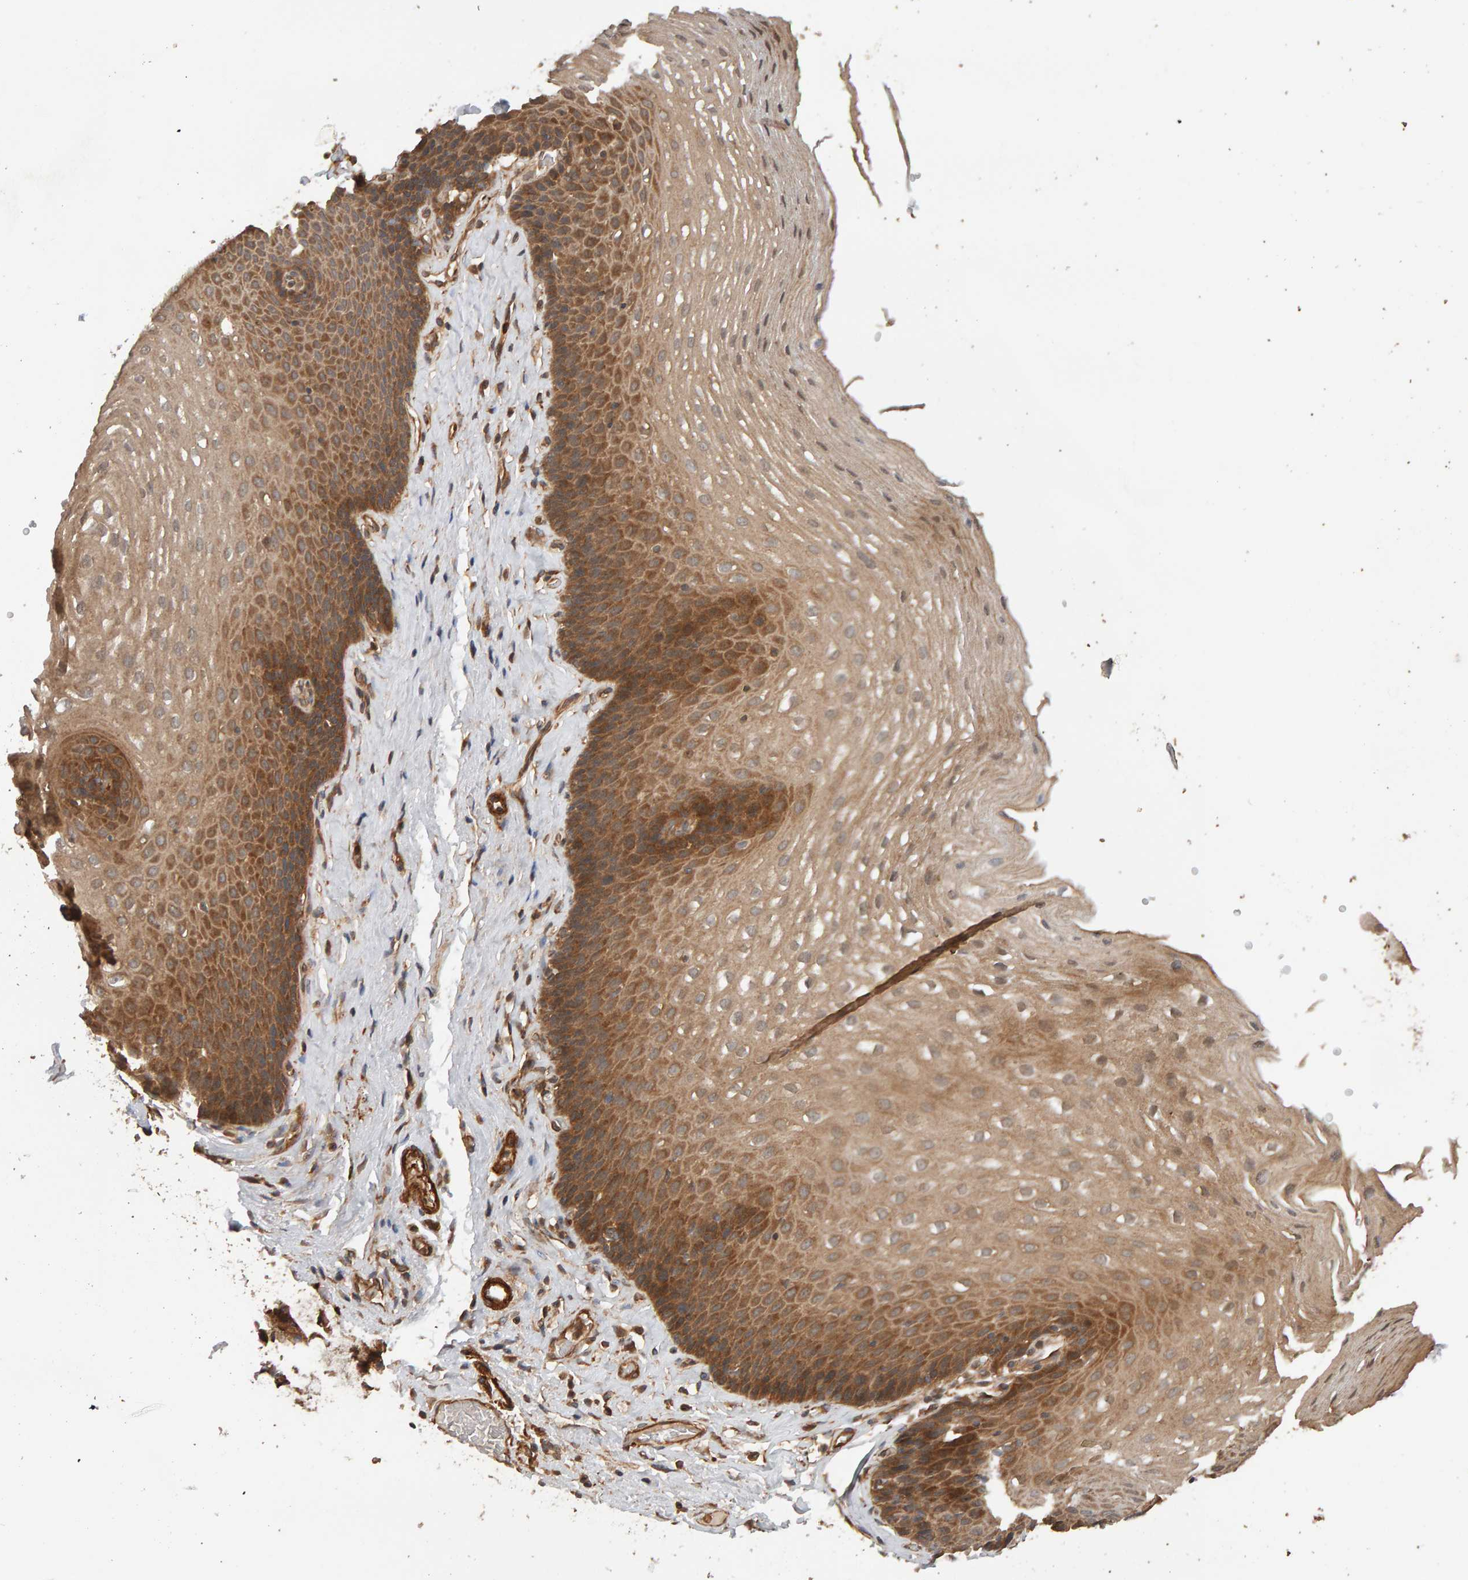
{"staining": {"intensity": "moderate", "quantity": "25%-75%", "location": "cytoplasmic/membranous"}, "tissue": "esophagus", "cell_type": "Squamous epithelial cells", "image_type": "normal", "snomed": [{"axis": "morphology", "description": "Normal tissue, NOS"}, {"axis": "topography", "description": "Esophagus"}], "caption": "Squamous epithelial cells show medium levels of moderate cytoplasmic/membranous expression in approximately 25%-75% of cells in benign esophagus.", "gene": "SYNRG", "patient": {"sex": "female", "age": 66}}